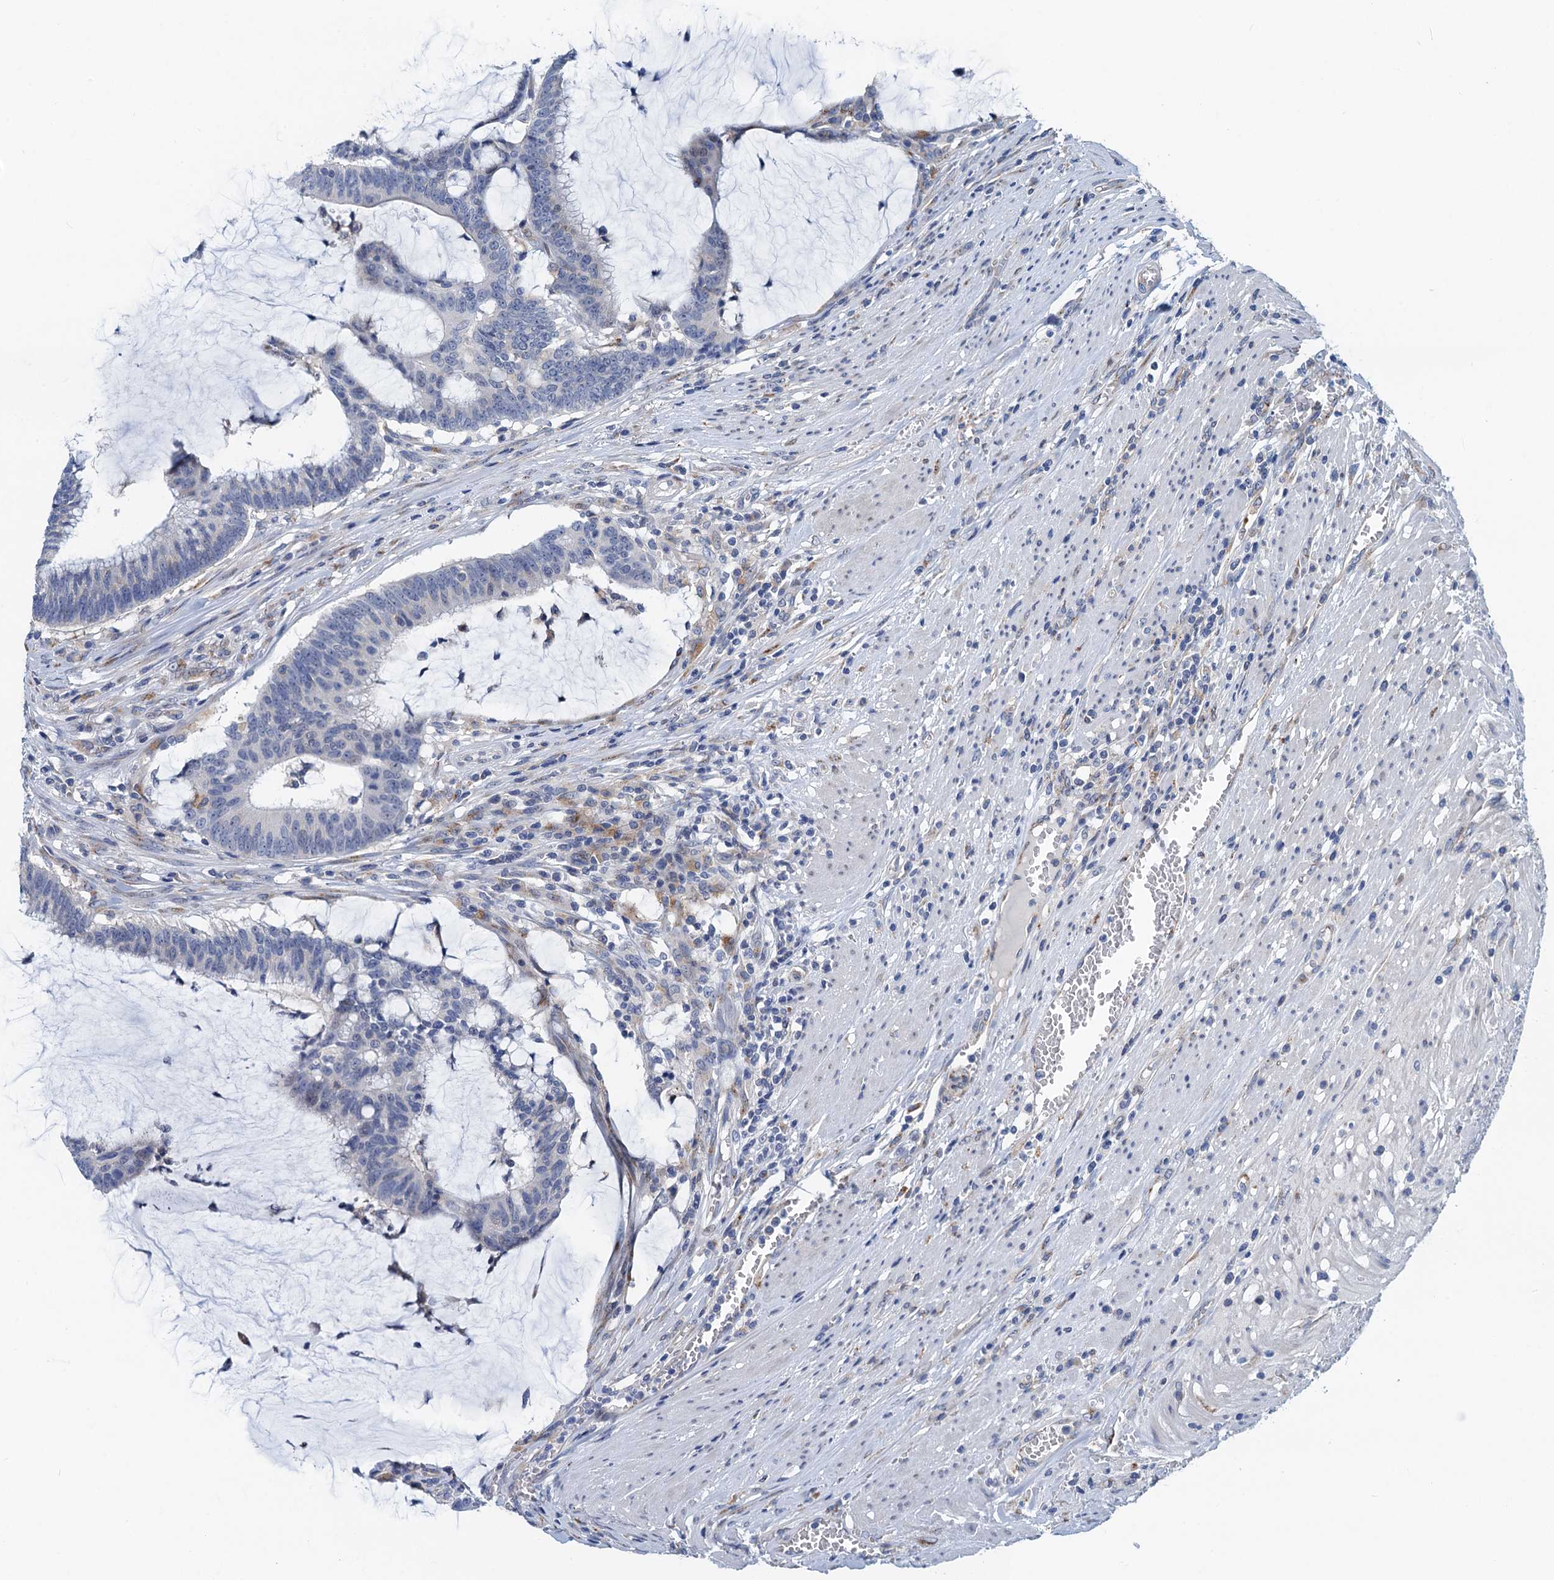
{"staining": {"intensity": "negative", "quantity": "none", "location": "none"}, "tissue": "colorectal cancer", "cell_type": "Tumor cells", "image_type": "cancer", "snomed": [{"axis": "morphology", "description": "Adenocarcinoma, NOS"}, {"axis": "topography", "description": "Rectum"}], "caption": "DAB immunohistochemical staining of human colorectal cancer displays no significant positivity in tumor cells. Brightfield microscopy of immunohistochemistry stained with DAB (brown) and hematoxylin (blue), captured at high magnification.", "gene": "NBEA", "patient": {"sex": "female", "age": 77}}